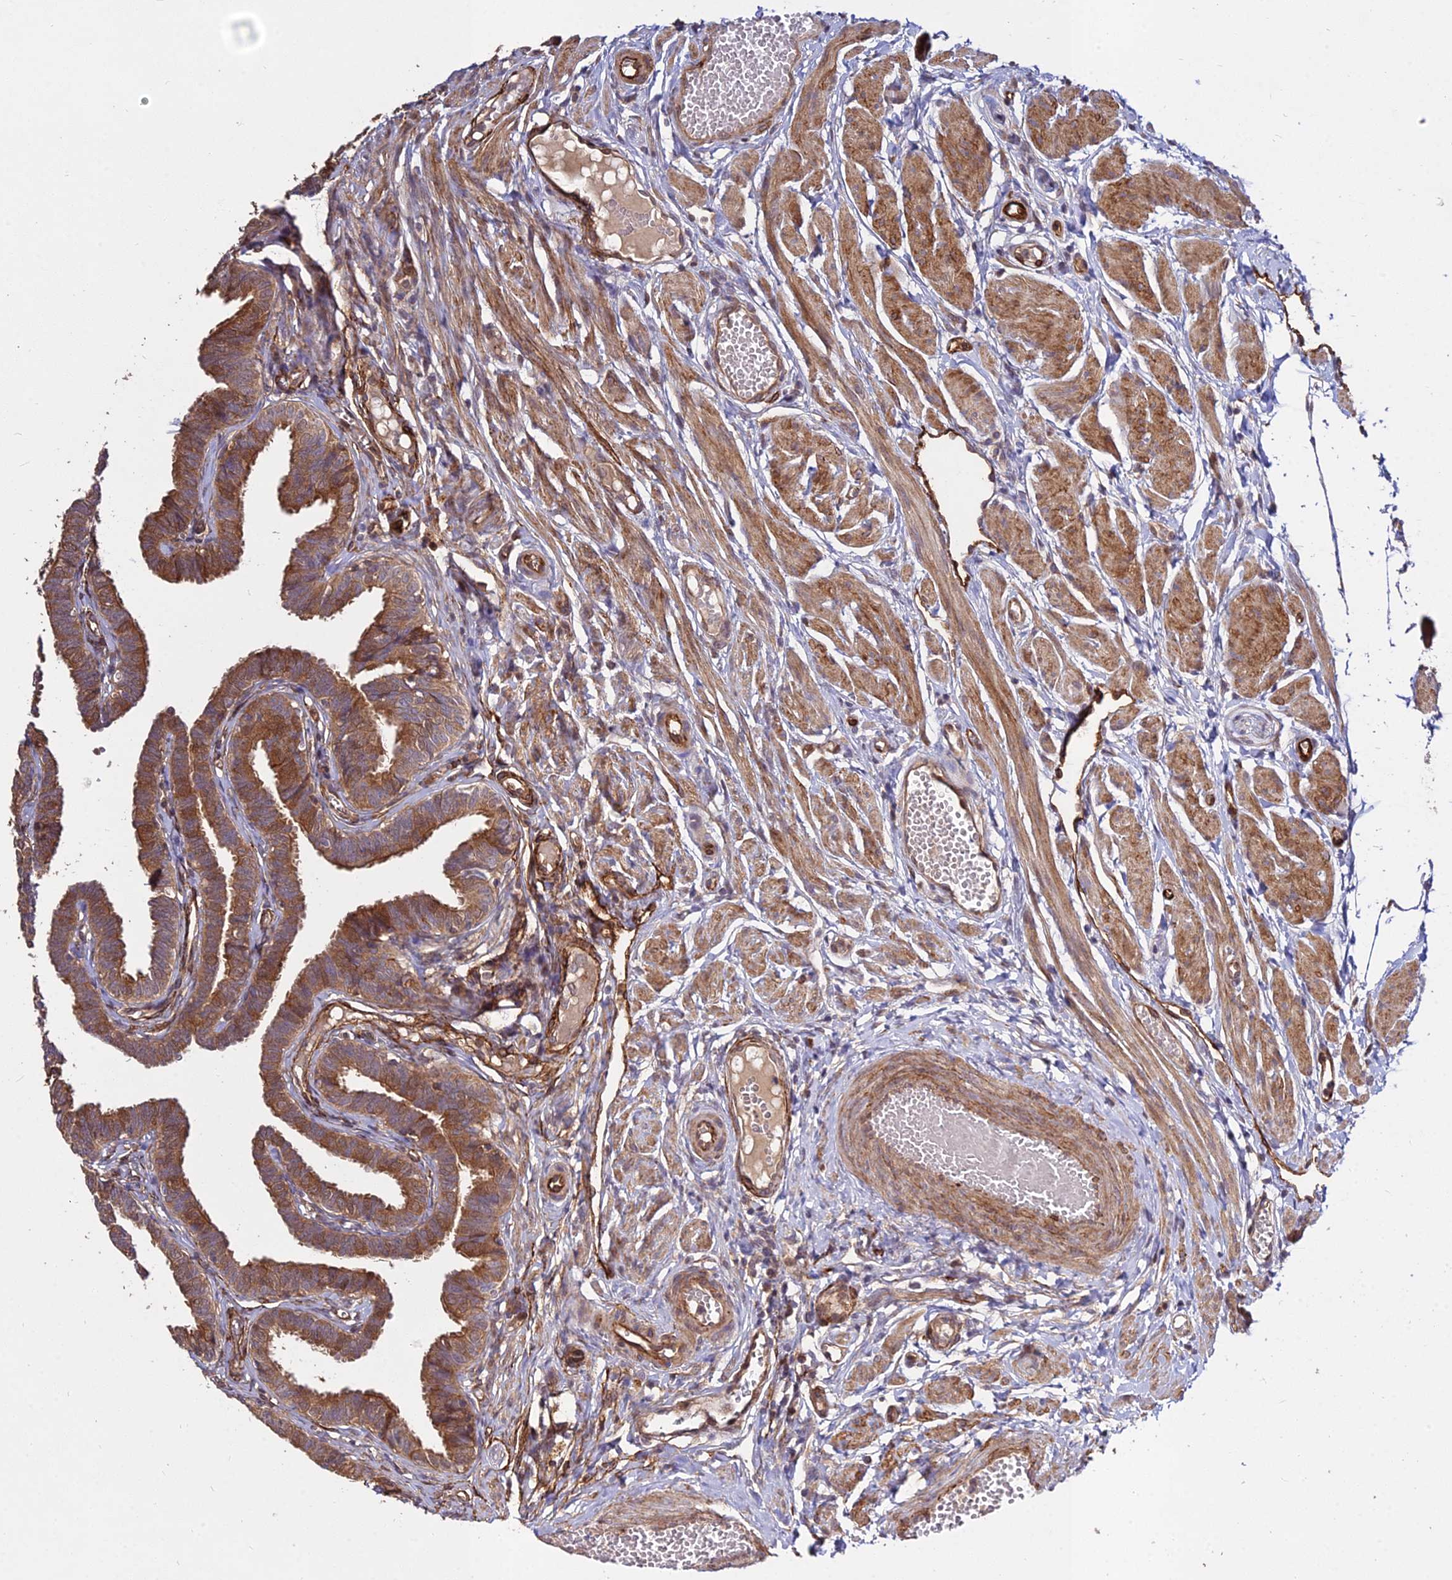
{"staining": {"intensity": "moderate", "quantity": ">75%", "location": "cytoplasmic/membranous,nuclear"}, "tissue": "fallopian tube", "cell_type": "Glandular cells", "image_type": "normal", "snomed": [{"axis": "morphology", "description": "Normal tissue, NOS"}, {"axis": "topography", "description": "Fallopian tube"}, {"axis": "topography", "description": "Ovary"}], "caption": "About >75% of glandular cells in benign human fallopian tube show moderate cytoplasmic/membranous,nuclear protein positivity as visualized by brown immunohistochemical staining.", "gene": "GRTP1", "patient": {"sex": "female", "age": 23}}